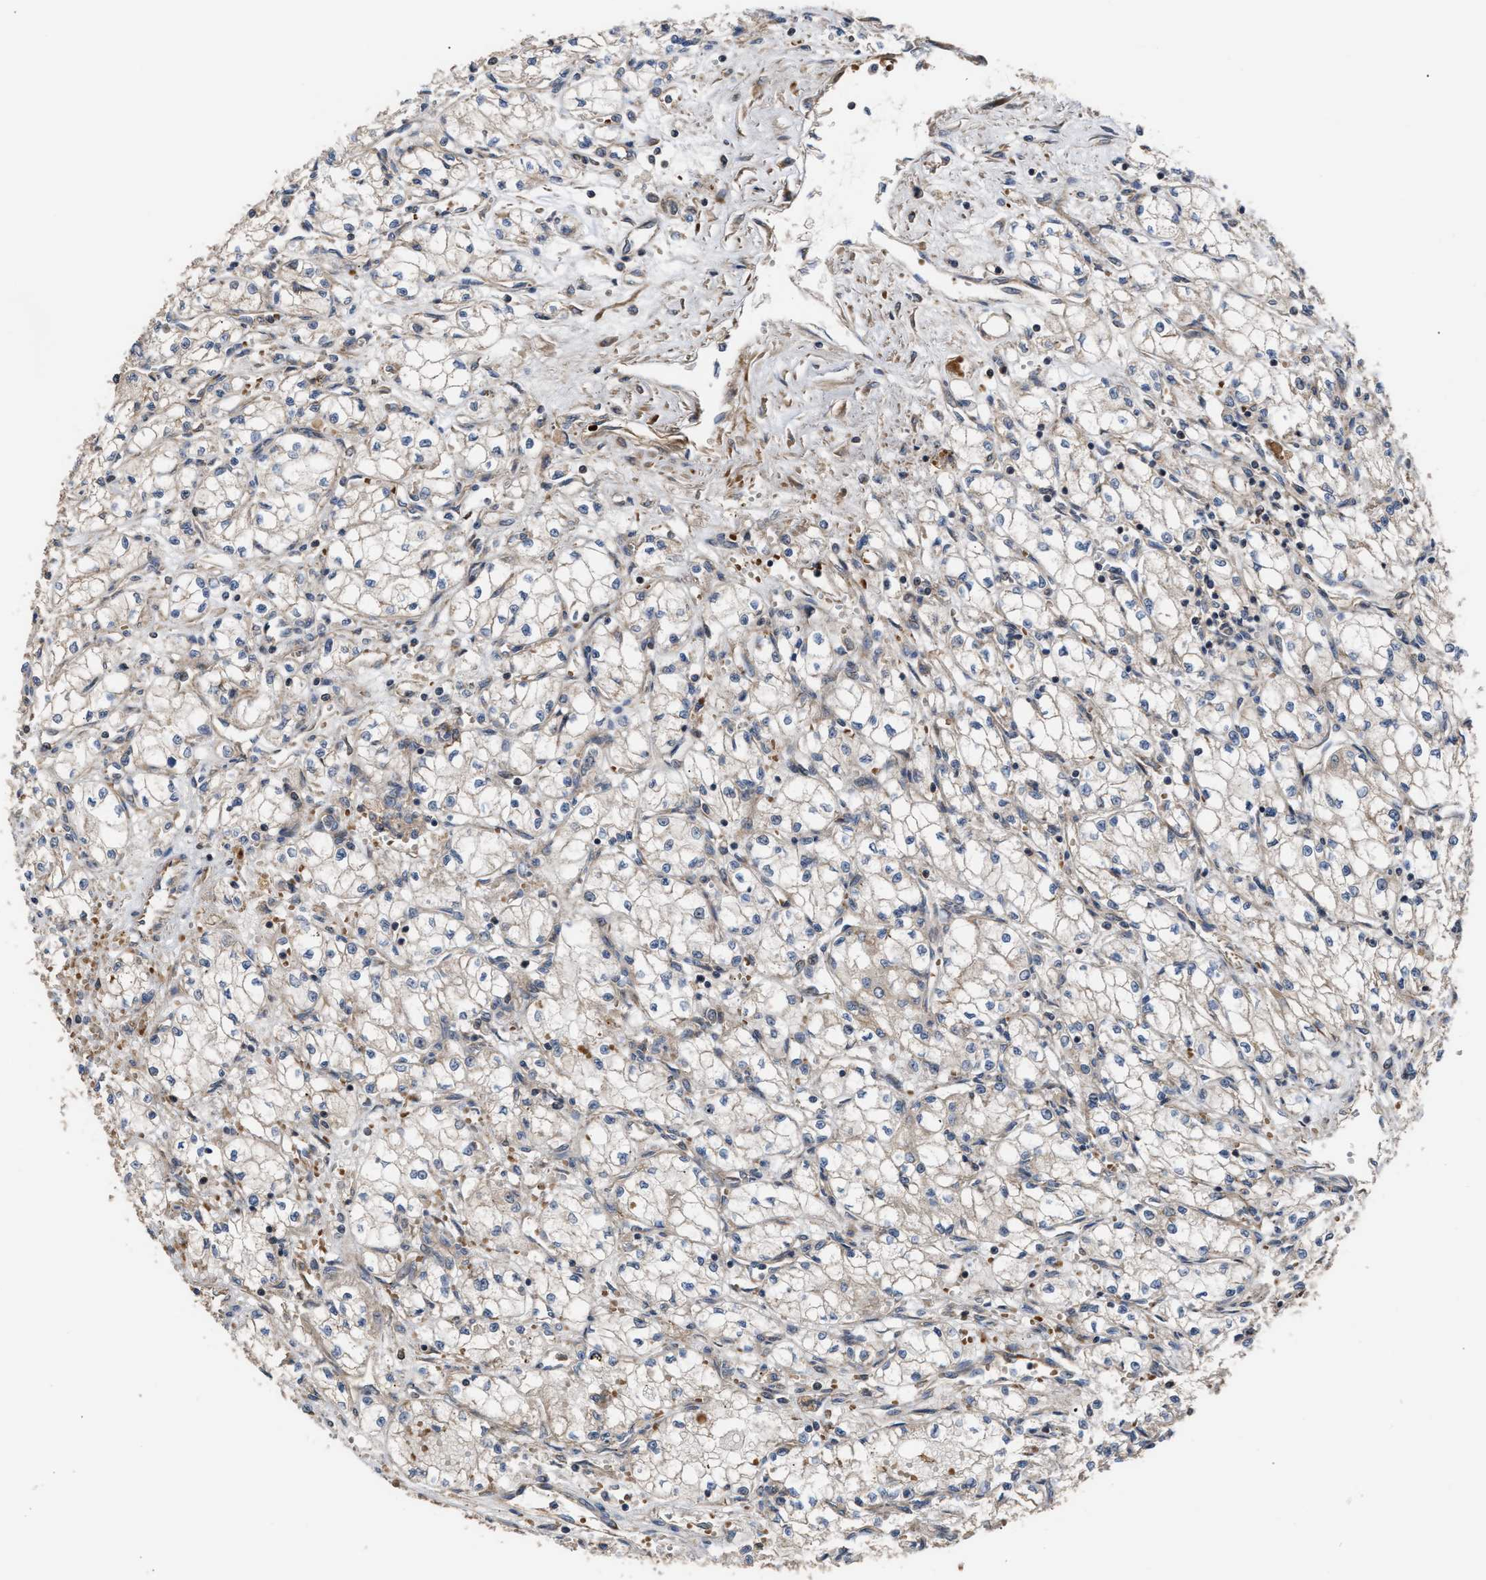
{"staining": {"intensity": "negative", "quantity": "none", "location": "none"}, "tissue": "renal cancer", "cell_type": "Tumor cells", "image_type": "cancer", "snomed": [{"axis": "morphology", "description": "Normal tissue, NOS"}, {"axis": "morphology", "description": "Adenocarcinoma, NOS"}, {"axis": "topography", "description": "Kidney"}], "caption": "A high-resolution photomicrograph shows IHC staining of adenocarcinoma (renal), which demonstrates no significant staining in tumor cells.", "gene": "STAU1", "patient": {"sex": "male", "age": 59}}